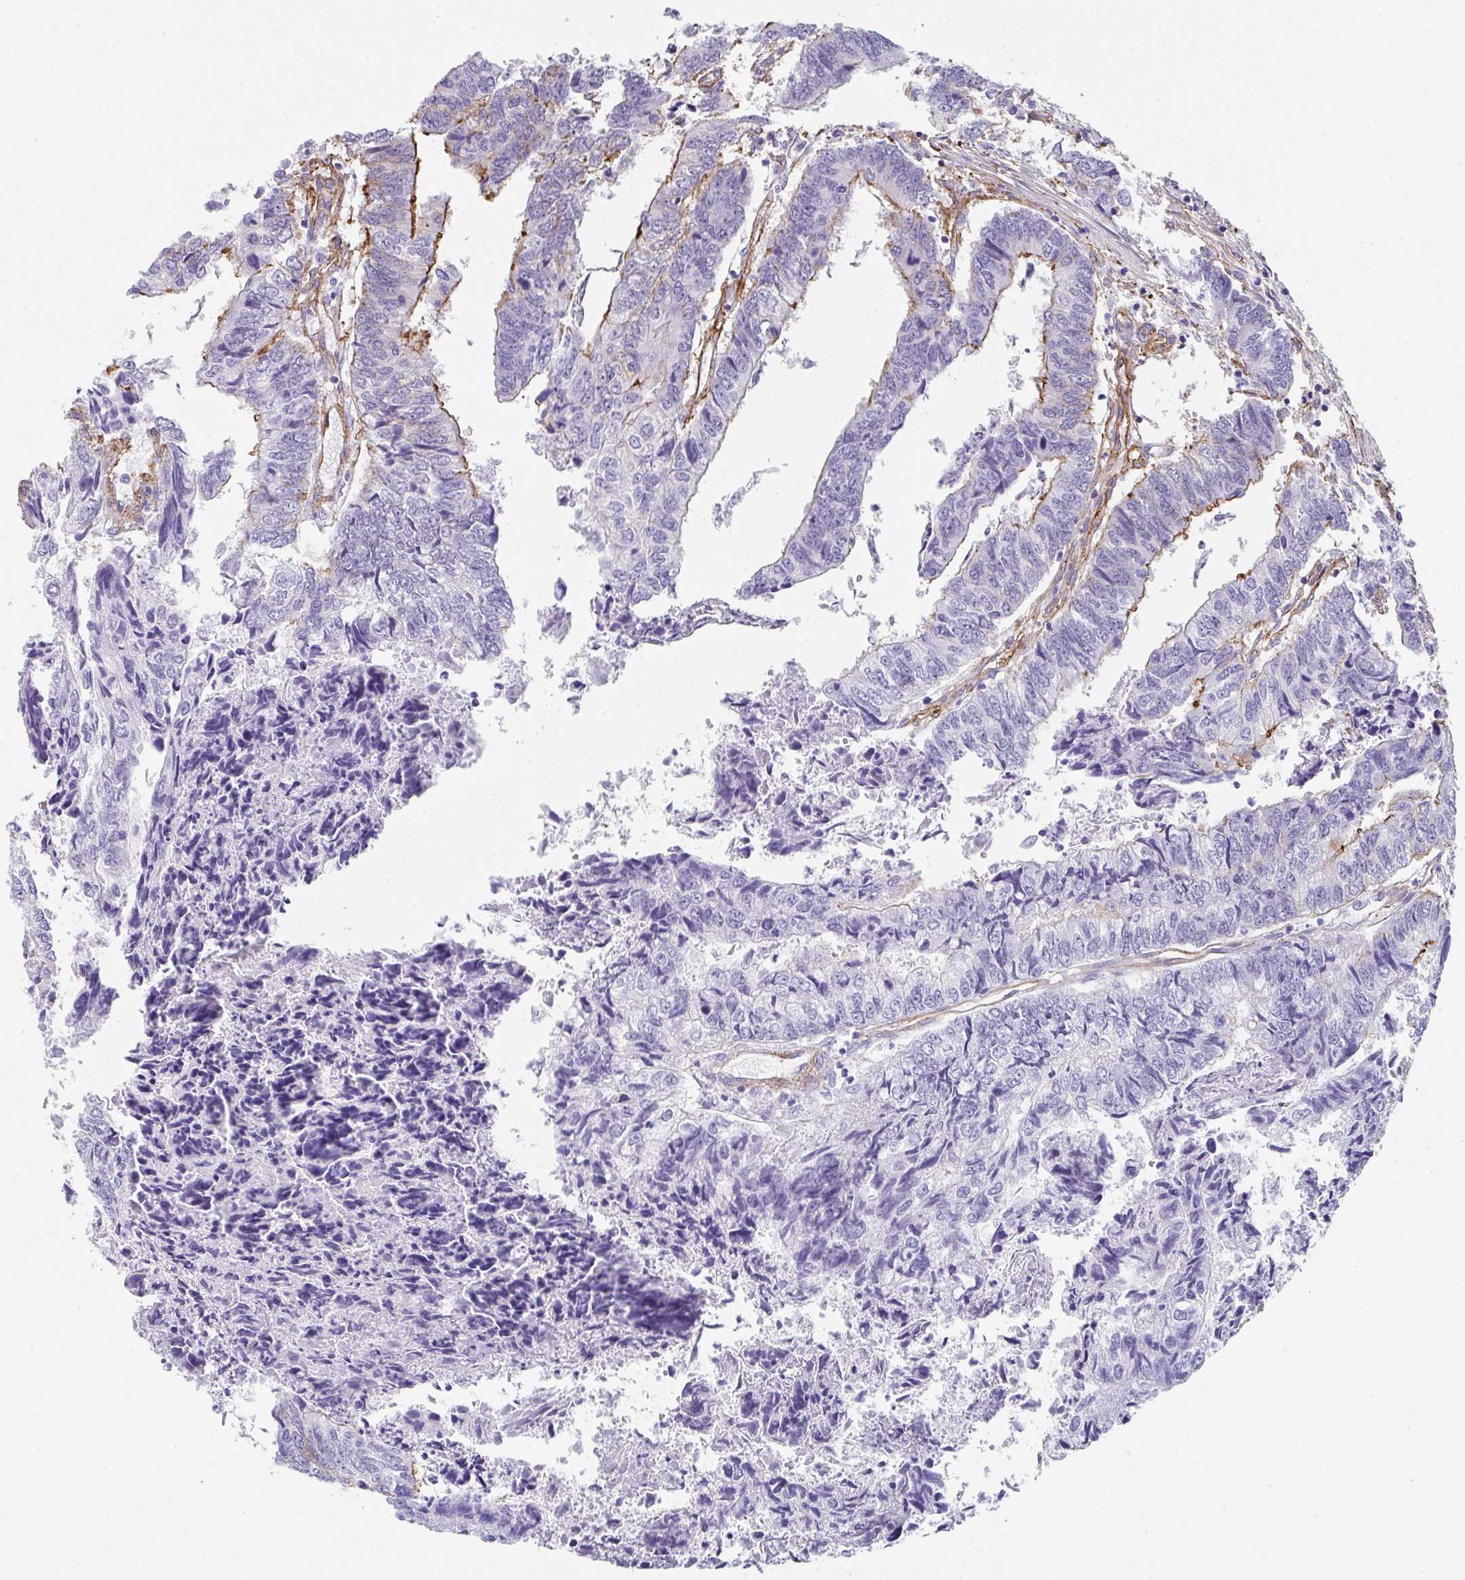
{"staining": {"intensity": "moderate", "quantity": "25%-75%", "location": "cytoplasmic/membranous"}, "tissue": "colorectal cancer", "cell_type": "Tumor cells", "image_type": "cancer", "snomed": [{"axis": "morphology", "description": "Adenocarcinoma, NOS"}, {"axis": "topography", "description": "Colon"}], "caption": "A histopathology image showing moderate cytoplasmic/membranous positivity in approximately 25%-75% of tumor cells in adenocarcinoma (colorectal), as visualized by brown immunohistochemical staining.", "gene": "DBN1", "patient": {"sex": "male", "age": 86}}